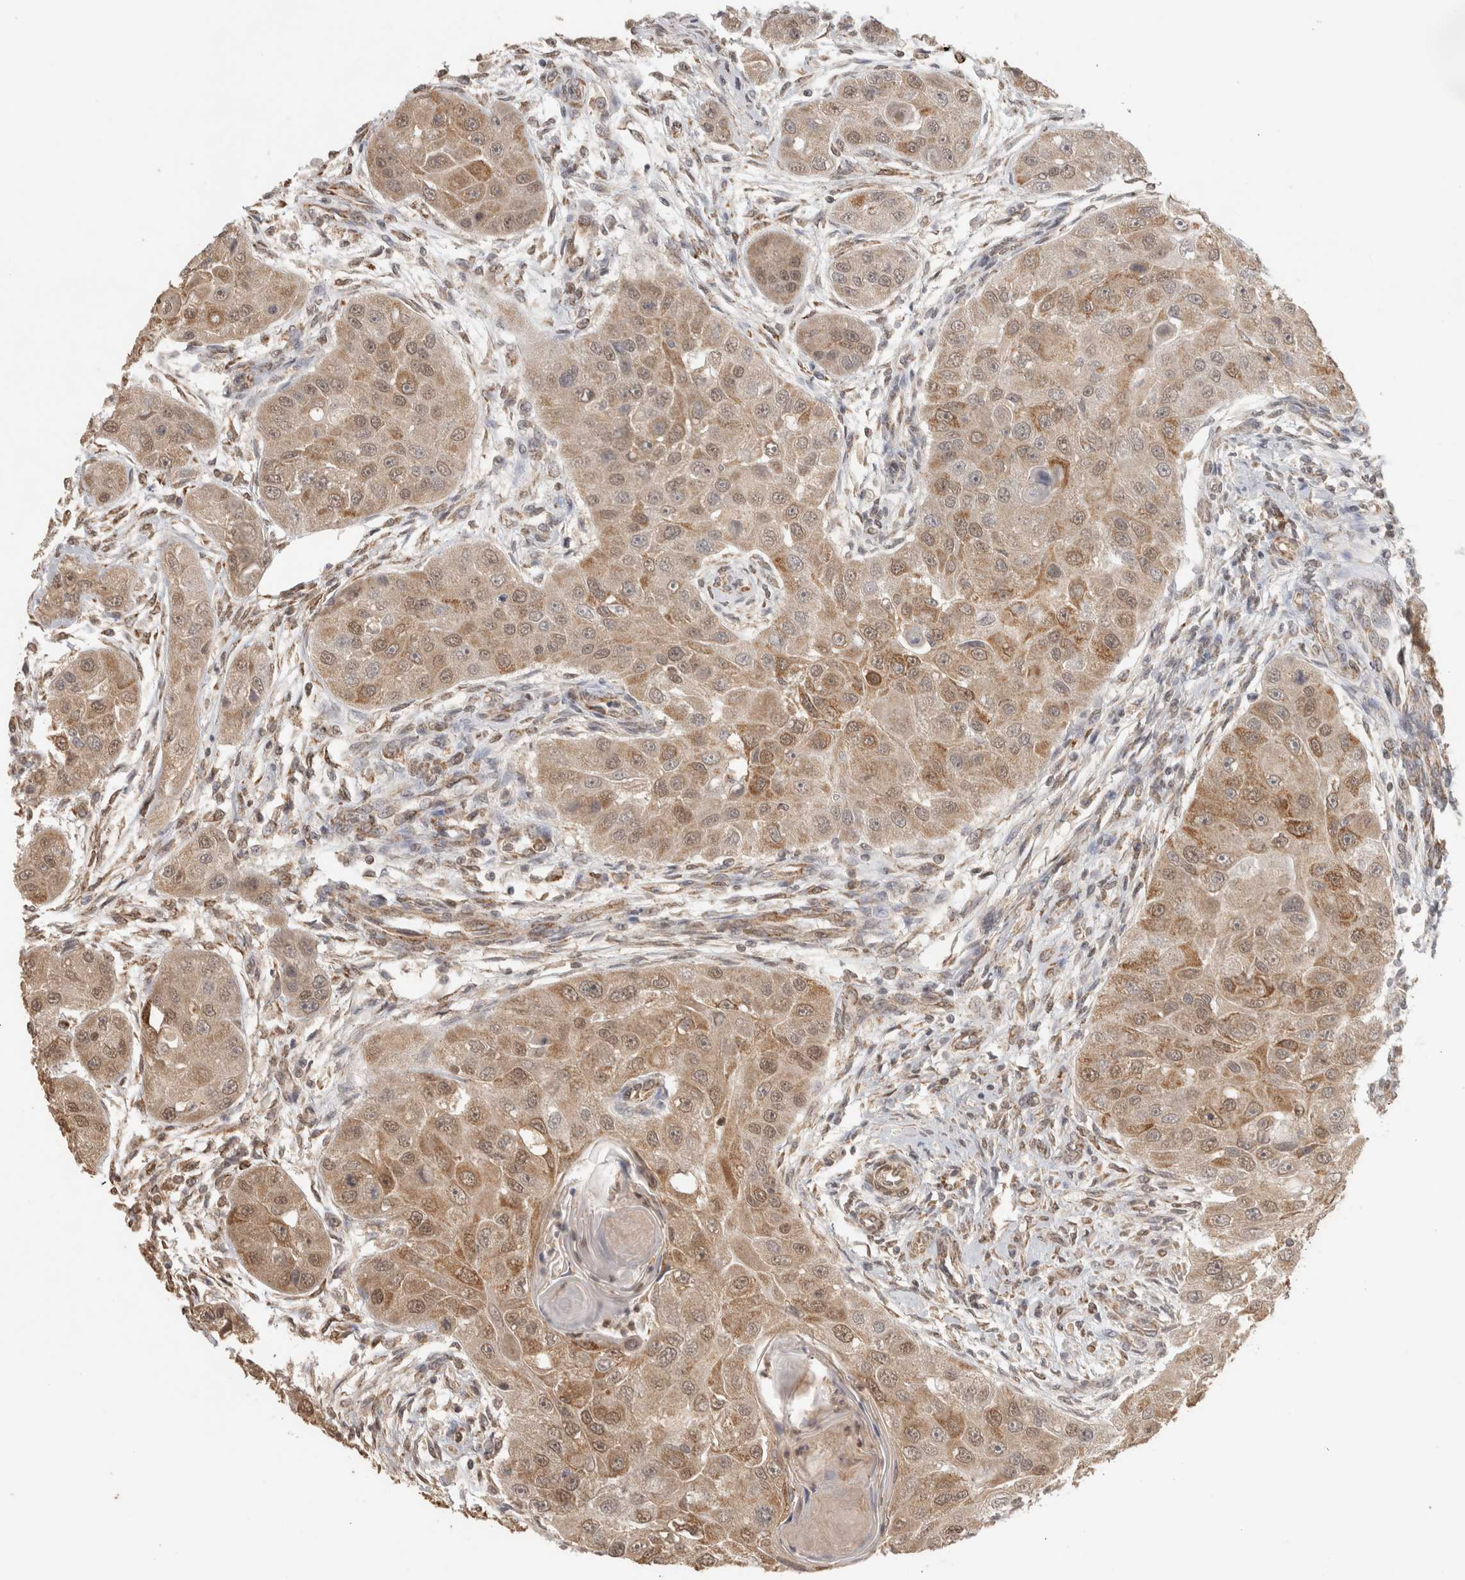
{"staining": {"intensity": "moderate", "quantity": ">75%", "location": "cytoplasmic/membranous"}, "tissue": "head and neck cancer", "cell_type": "Tumor cells", "image_type": "cancer", "snomed": [{"axis": "morphology", "description": "Normal tissue, NOS"}, {"axis": "morphology", "description": "Squamous cell carcinoma, NOS"}, {"axis": "topography", "description": "Skeletal muscle"}, {"axis": "topography", "description": "Head-Neck"}], "caption": "Head and neck squamous cell carcinoma tissue demonstrates moderate cytoplasmic/membranous expression in approximately >75% of tumor cells, visualized by immunohistochemistry.", "gene": "BNIP3L", "patient": {"sex": "male", "age": 51}}